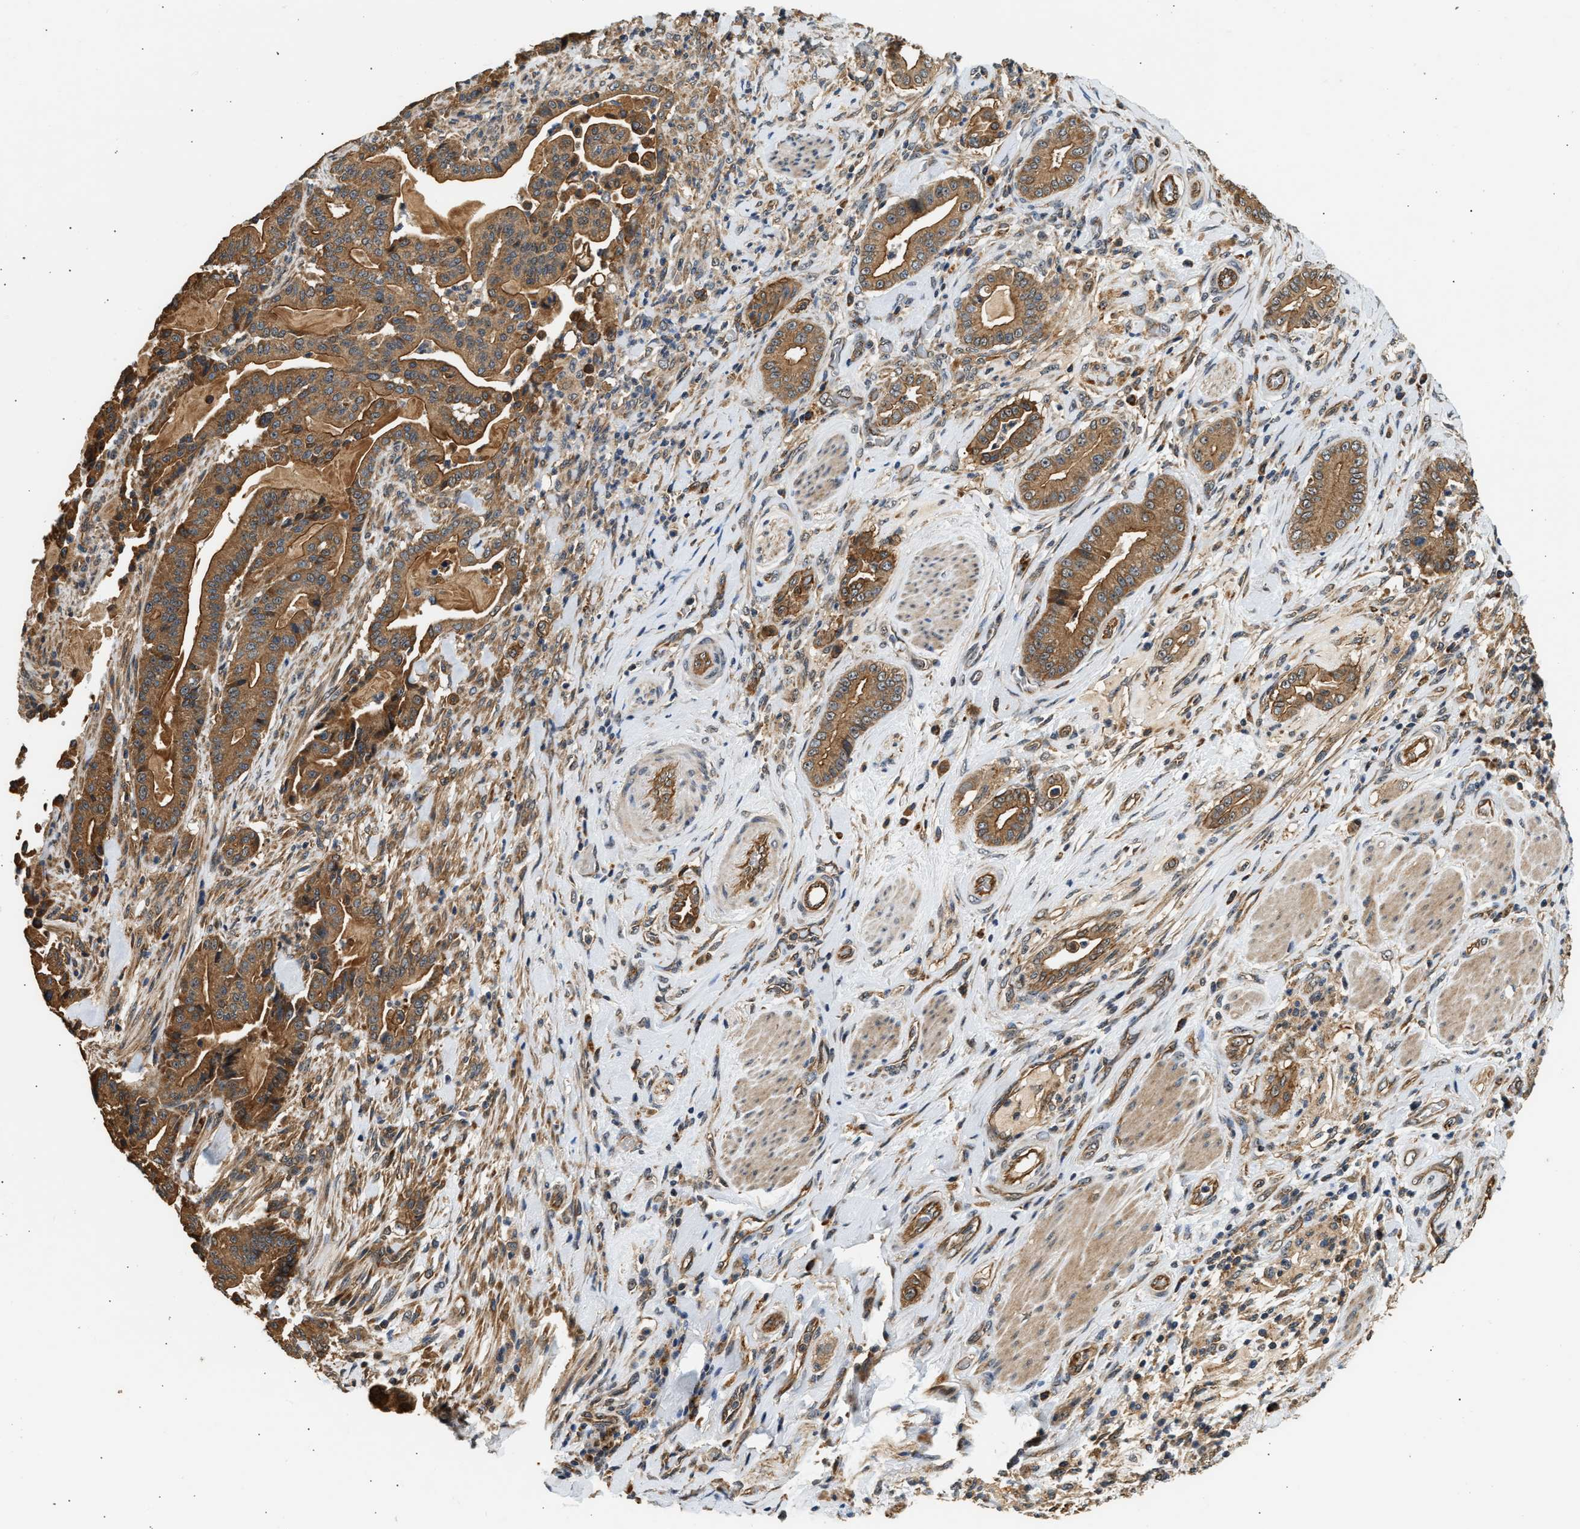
{"staining": {"intensity": "strong", "quantity": ">75%", "location": "cytoplasmic/membranous"}, "tissue": "pancreatic cancer", "cell_type": "Tumor cells", "image_type": "cancer", "snomed": [{"axis": "morphology", "description": "Normal tissue, NOS"}, {"axis": "morphology", "description": "Adenocarcinoma, NOS"}, {"axis": "topography", "description": "Pancreas"}], "caption": "Protein analysis of pancreatic cancer (adenocarcinoma) tissue demonstrates strong cytoplasmic/membranous expression in about >75% of tumor cells.", "gene": "DUSP14", "patient": {"sex": "male", "age": 63}}